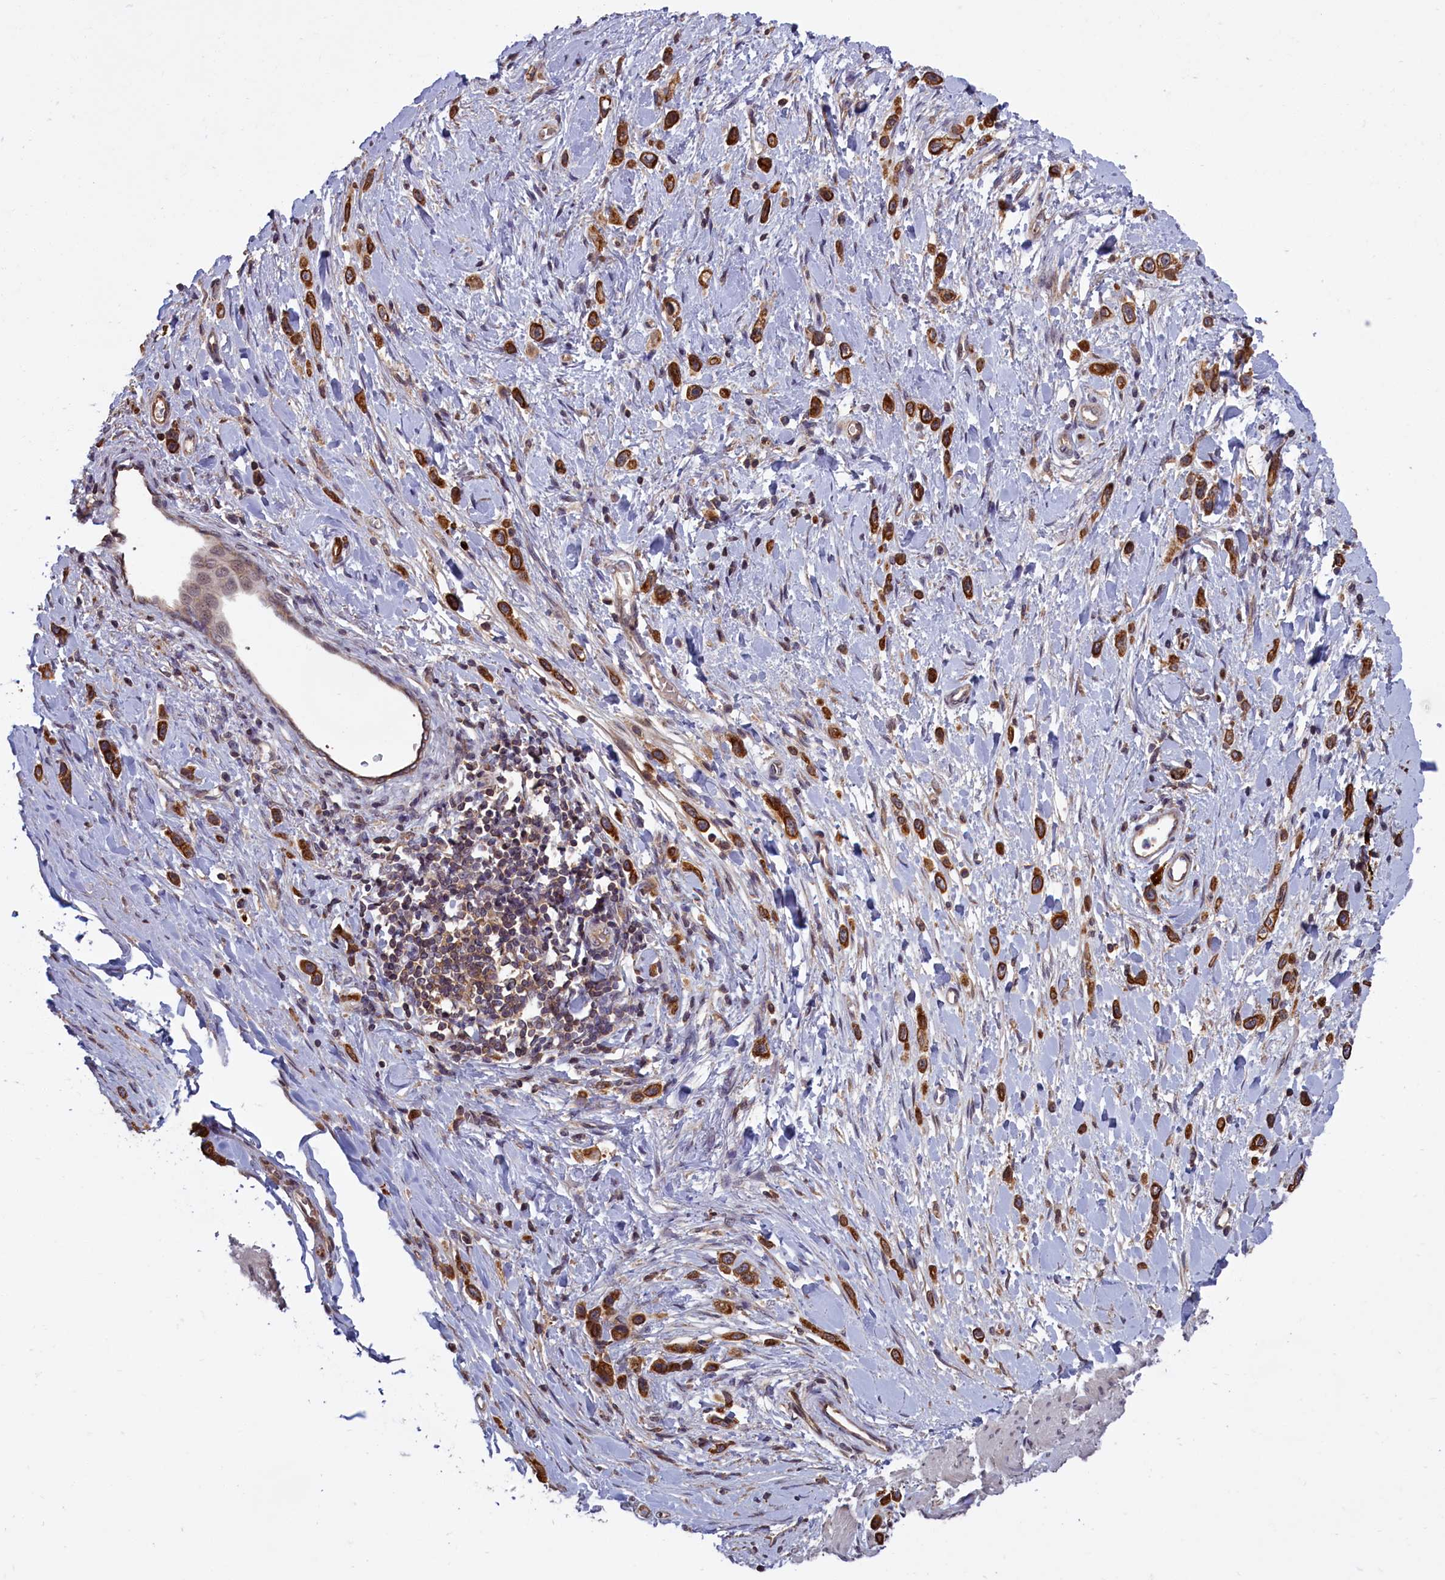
{"staining": {"intensity": "strong", "quantity": ">75%", "location": "cytoplasmic/membranous"}, "tissue": "stomach cancer", "cell_type": "Tumor cells", "image_type": "cancer", "snomed": [{"axis": "morphology", "description": "Adenocarcinoma, NOS"}, {"axis": "topography", "description": "Stomach"}], "caption": "Immunohistochemistry (DAB) staining of adenocarcinoma (stomach) demonstrates strong cytoplasmic/membranous protein staining in approximately >75% of tumor cells.", "gene": "DENND1B", "patient": {"sex": "female", "age": 65}}